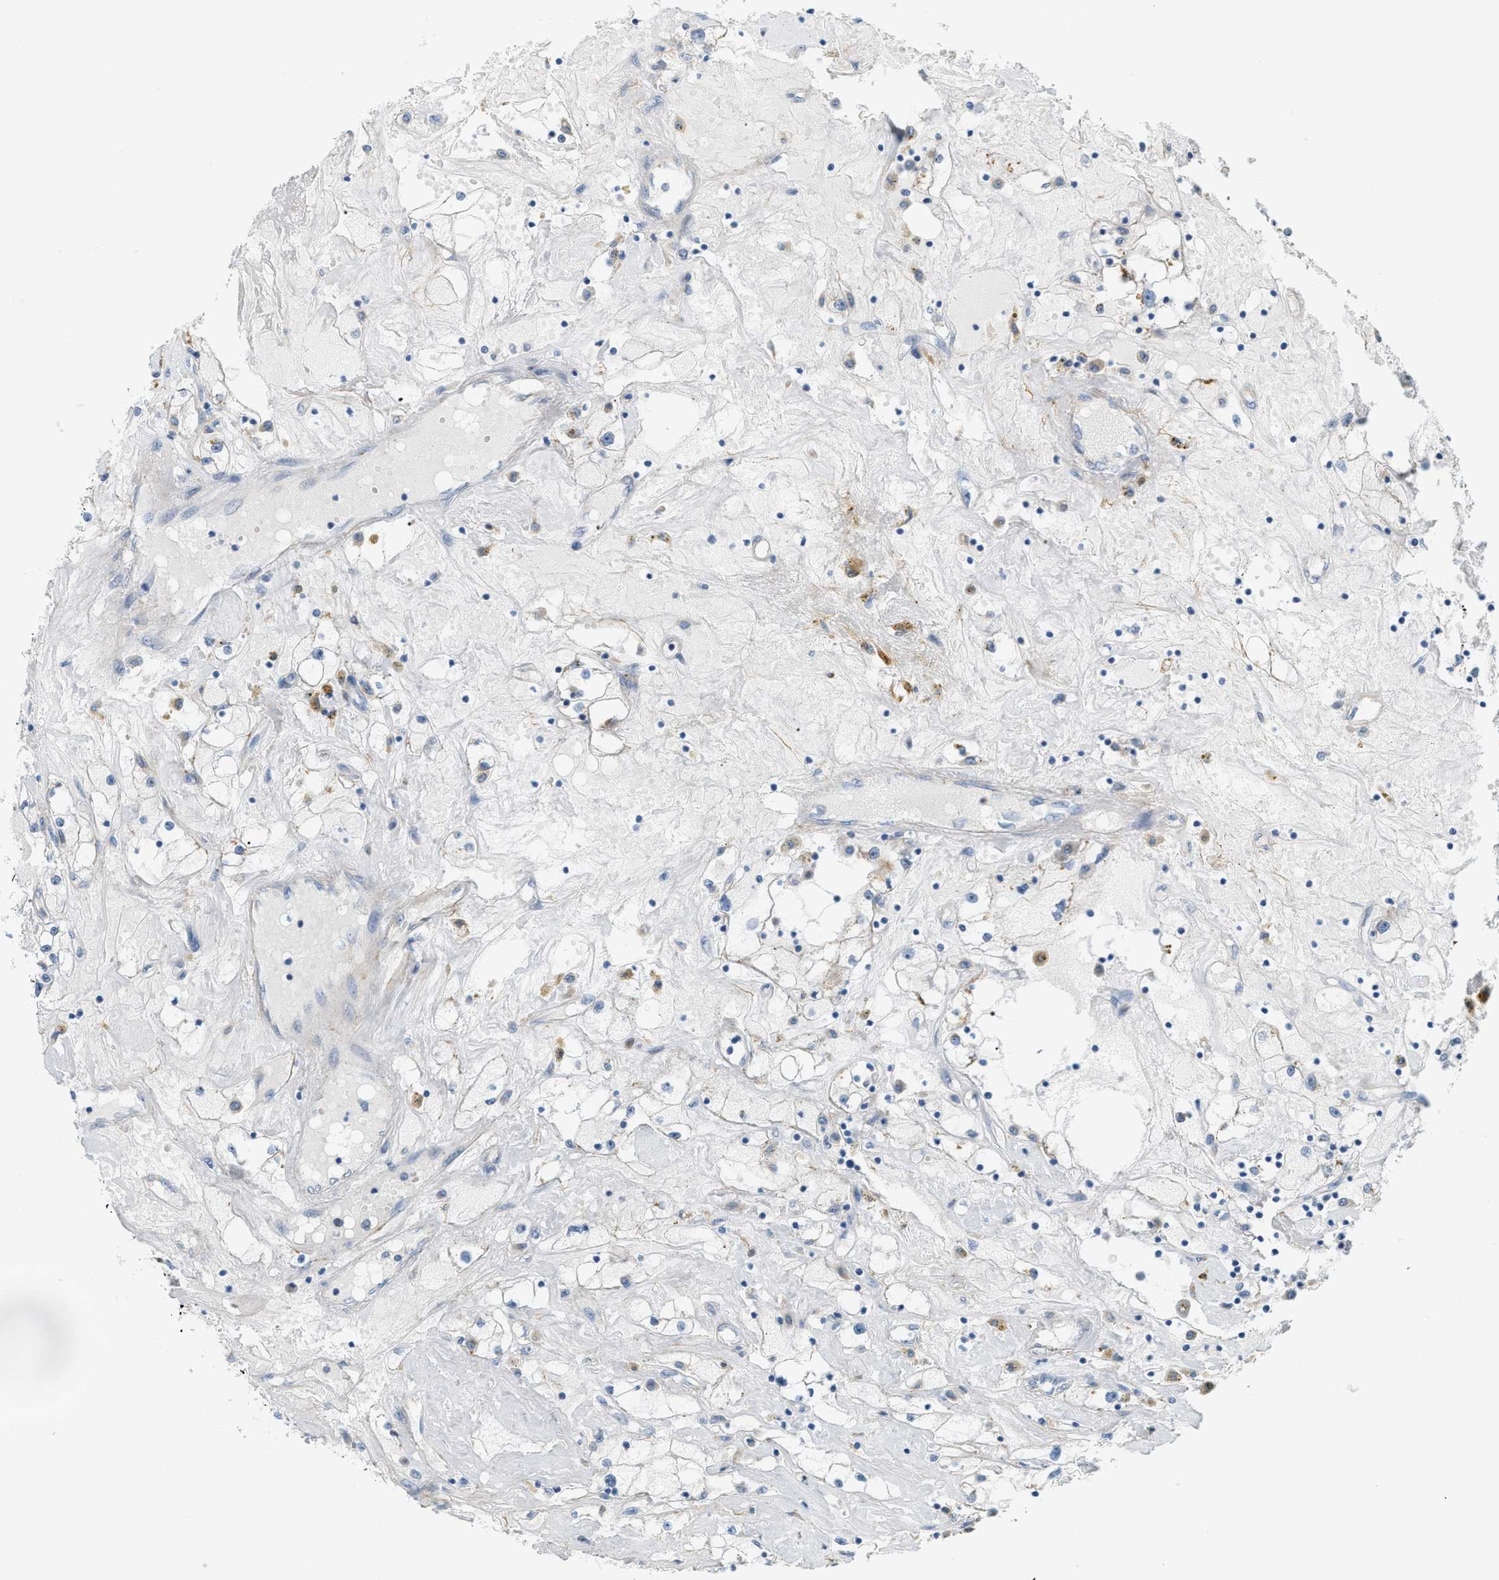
{"staining": {"intensity": "negative", "quantity": "none", "location": "none"}, "tissue": "renal cancer", "cell_type": "Tumor cells", "image_type": "cancer", "snomed": [{"axis": "morphology", "description": "Adenocarcinoma, NOS"}, {"axis": "topography", "description": "Kidney"}], "caption": "A micrograph of renal cancer stained for a protein exhibits no brown staining in tumor cells.", "gene": "LMBRD1", "patient": {"sex": "male", "age": 56}}